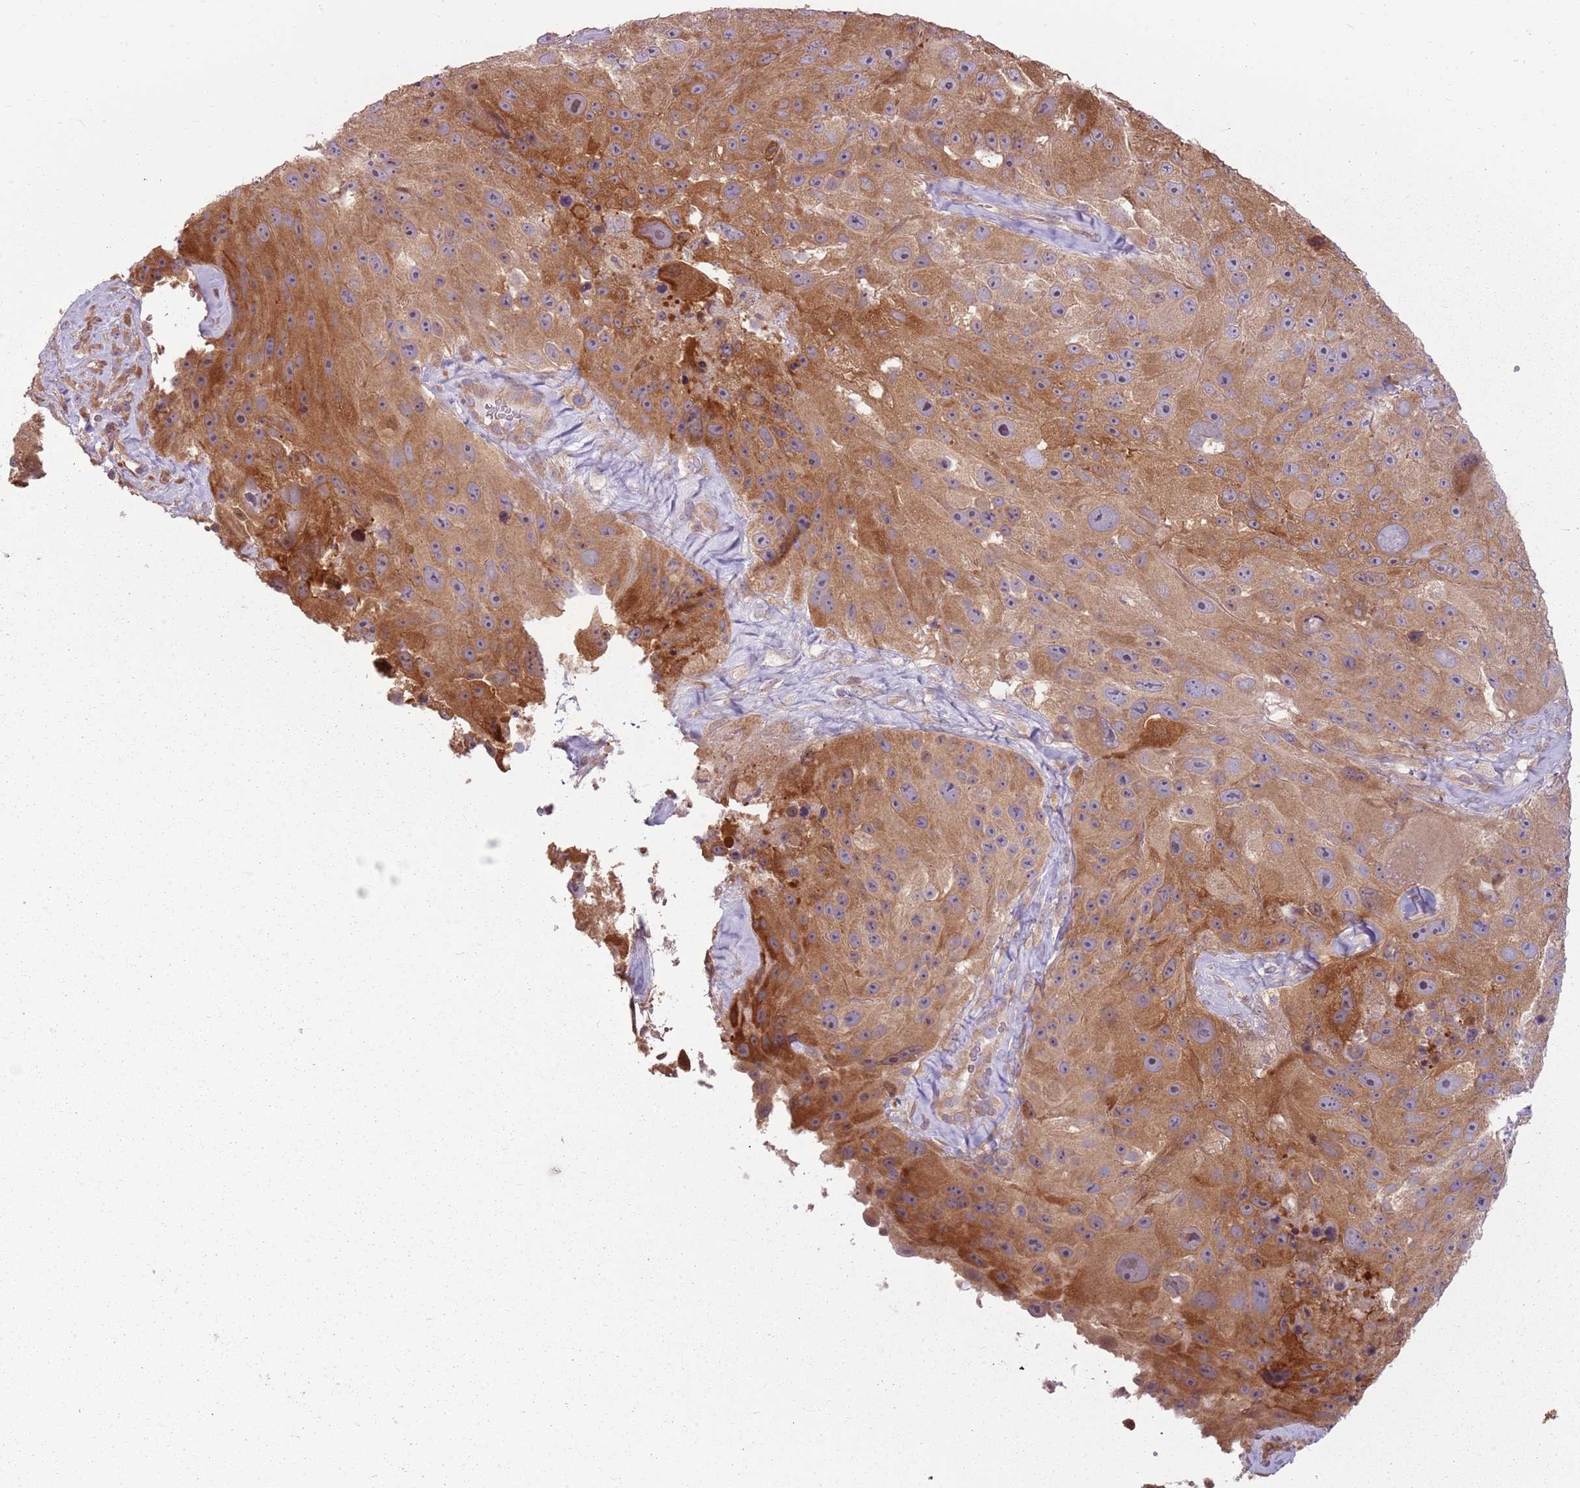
{"staining": {"intensity": "moderate", "quantity": ">75%", "location": "cytoplasmic/membranous"}, "tissue": "melanoma", "cell_type": "Tumor cells", "image_type": "cancer", "snomed": [{"axis": "morphology", "description": "Malignant melanoma, Metastatic site"}, {"axis": "topography", "description": "Lymph node"}], "caption": "This image shows immunohistochemistry staining of melanoma, with medium moderate cytoplasmic/membranous staining in about >75% of tumor cells.", "gene": "RPL21", "patient": {"sex": "male", "age": 62}}